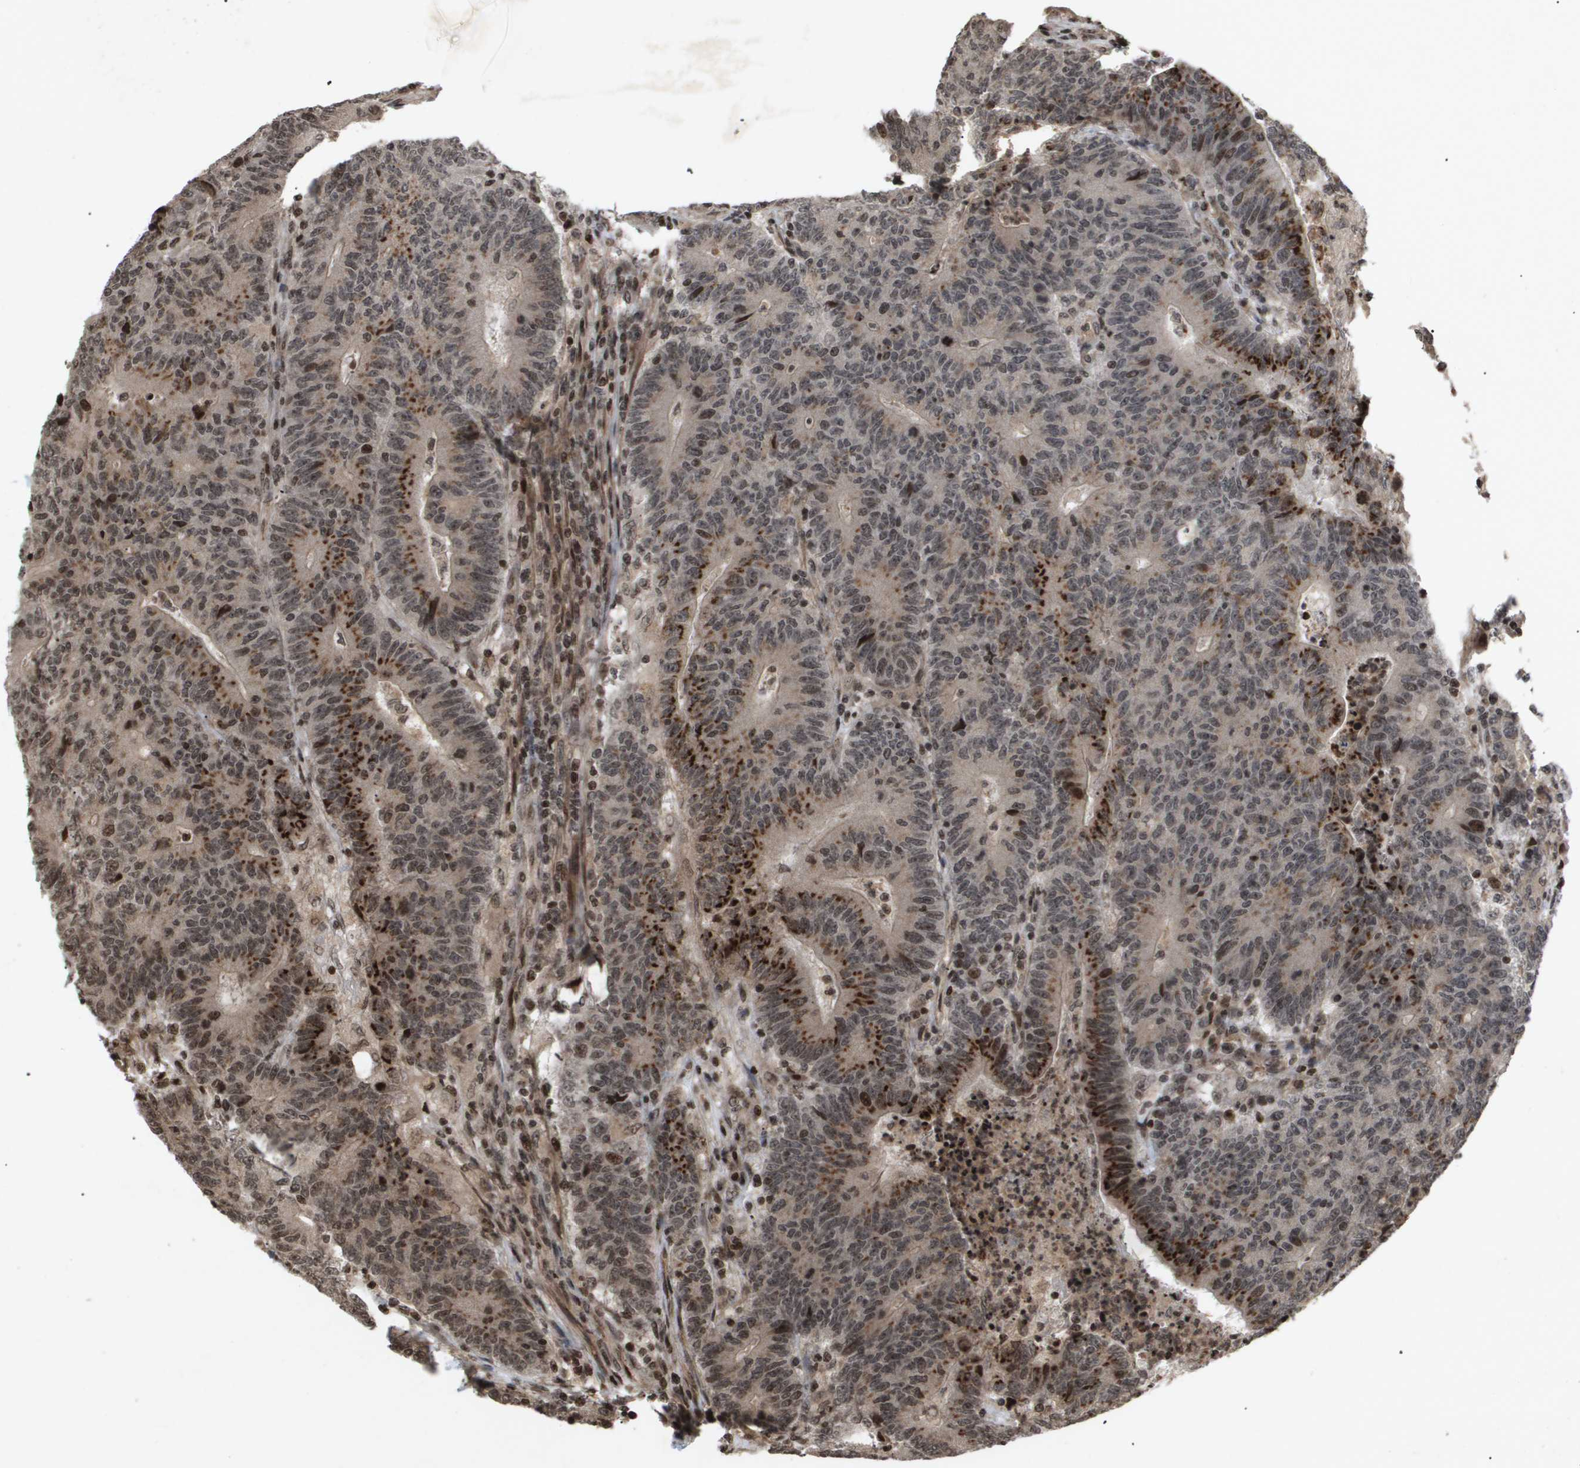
{"staining": {"intensity": "strong", "quantity": "<25%", "location": "cytoplasmic/membranous,nuclear"}, "tissue": "colorectal cancer", "cell_type": "Tumor cells", "image_type": "cancer", "snomed": [{"axis": "morphology", "description": "Normal tissue, NOS"}, {"axis": "morphology", "description": "Adenocarcinoma, NOS"}, {"axis": "topography", "description": "Colon"}], "caption": "A medium amount of strong cytoplasmic/membranous and nuclear staining is identified in about <25% of tumor cells in colorectal cancer (adenocarcinoma) tissue.", "gene": "HSPA6", "patient": {"sex": "female", "age": 75}}